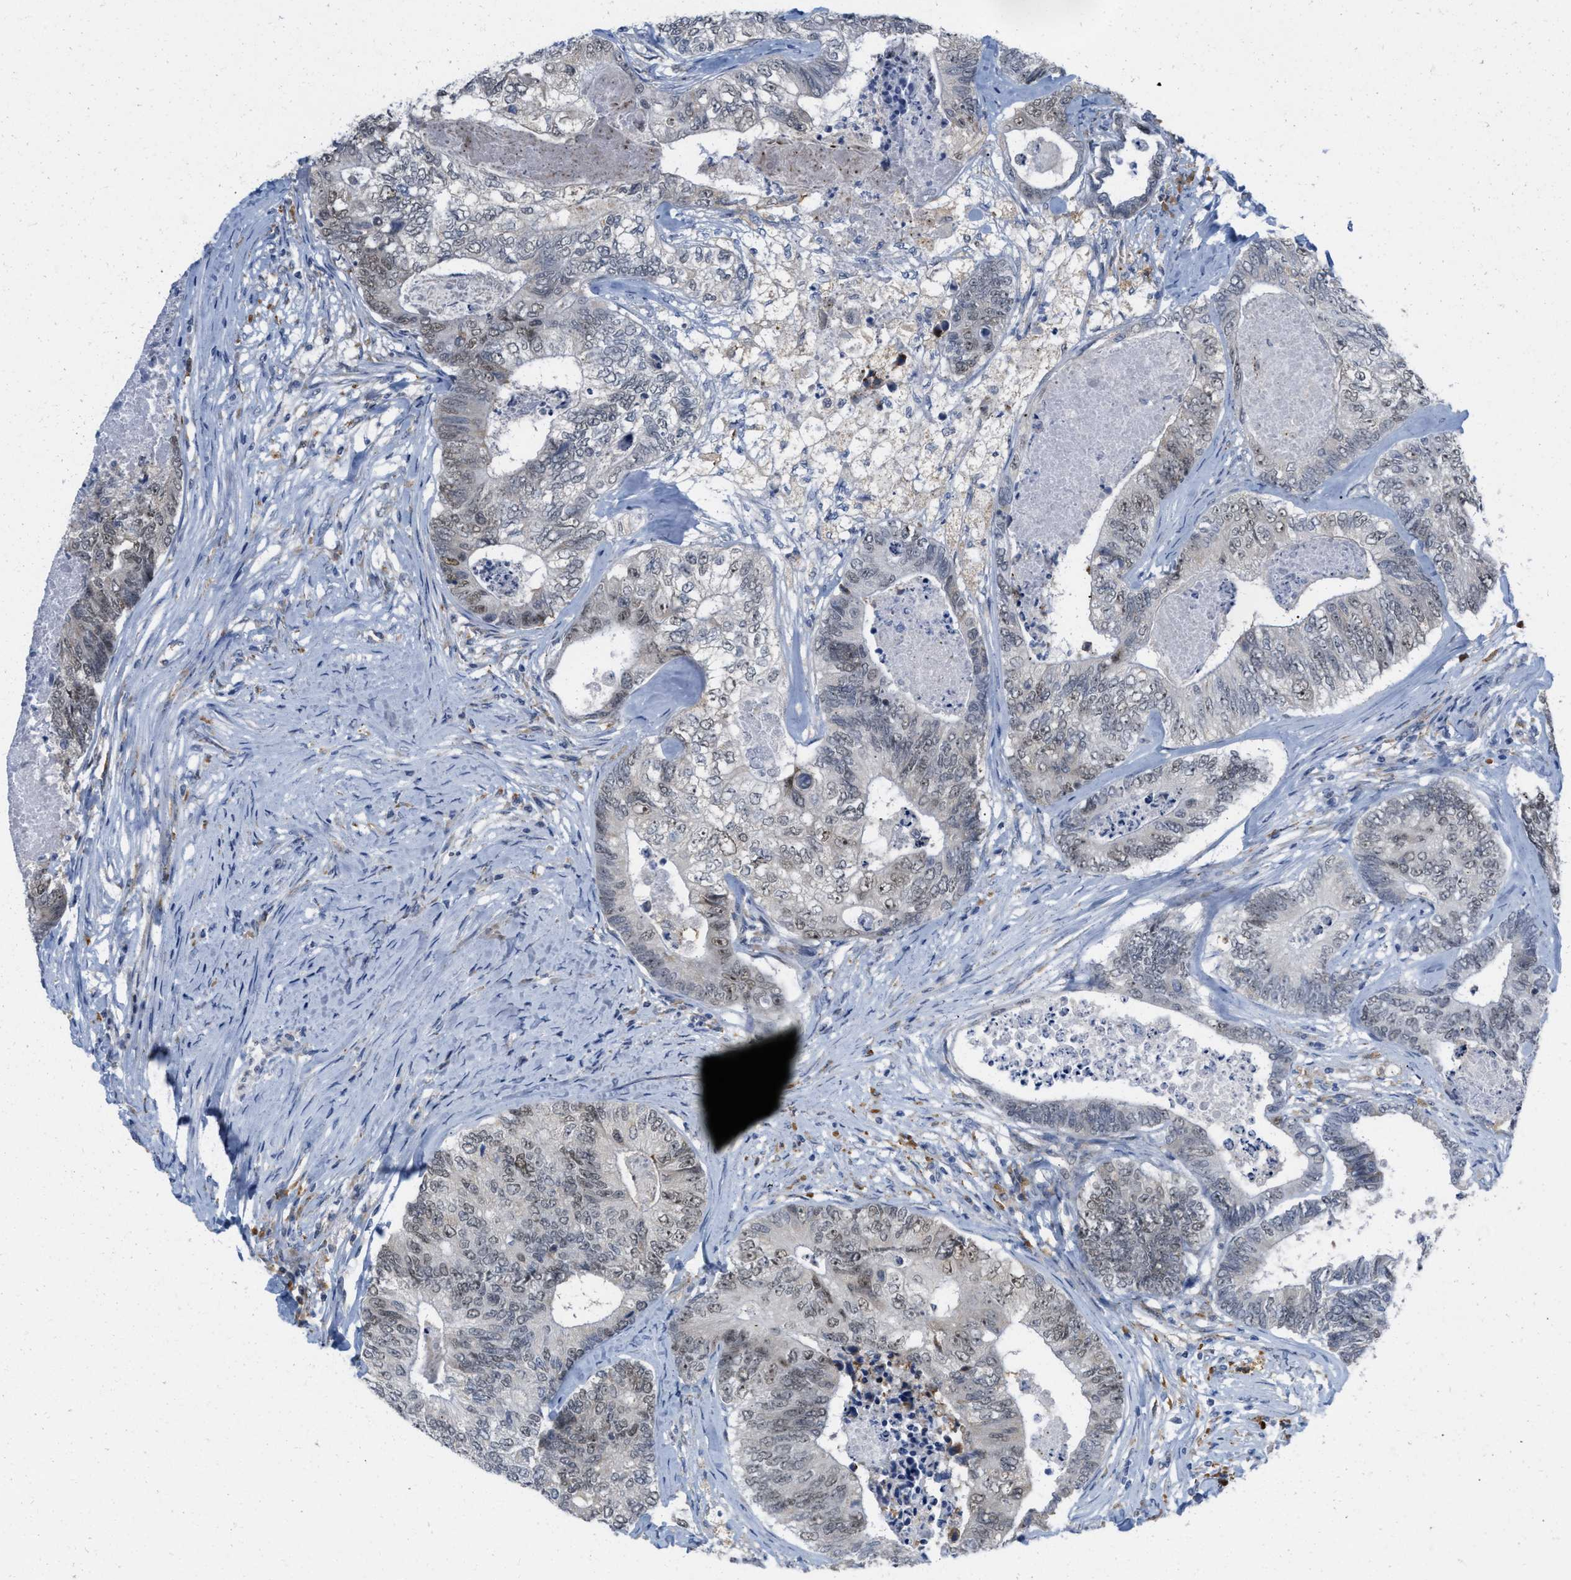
{"staining": {"intensity": "weak", "quantity": "<25%", "location": "nuclear"}, "tissue": "colorectal cancer", "cell_type": "Tumor cells", "image_type": "cancer", "snomed": [{"axis": "morphology", "description": "Adenocarcinoma, NOS"}, {"axis": "topography", "description": "Colon"}], "caption": "An immunohistochemistry (IHC) micrograph of colorectal adenocarcinoma is shown. There is no staining in tumor cells of colorectal adenocarcinoma.", "gene": "ELAC2", "patient": {"sex": "female", "age": 67}}